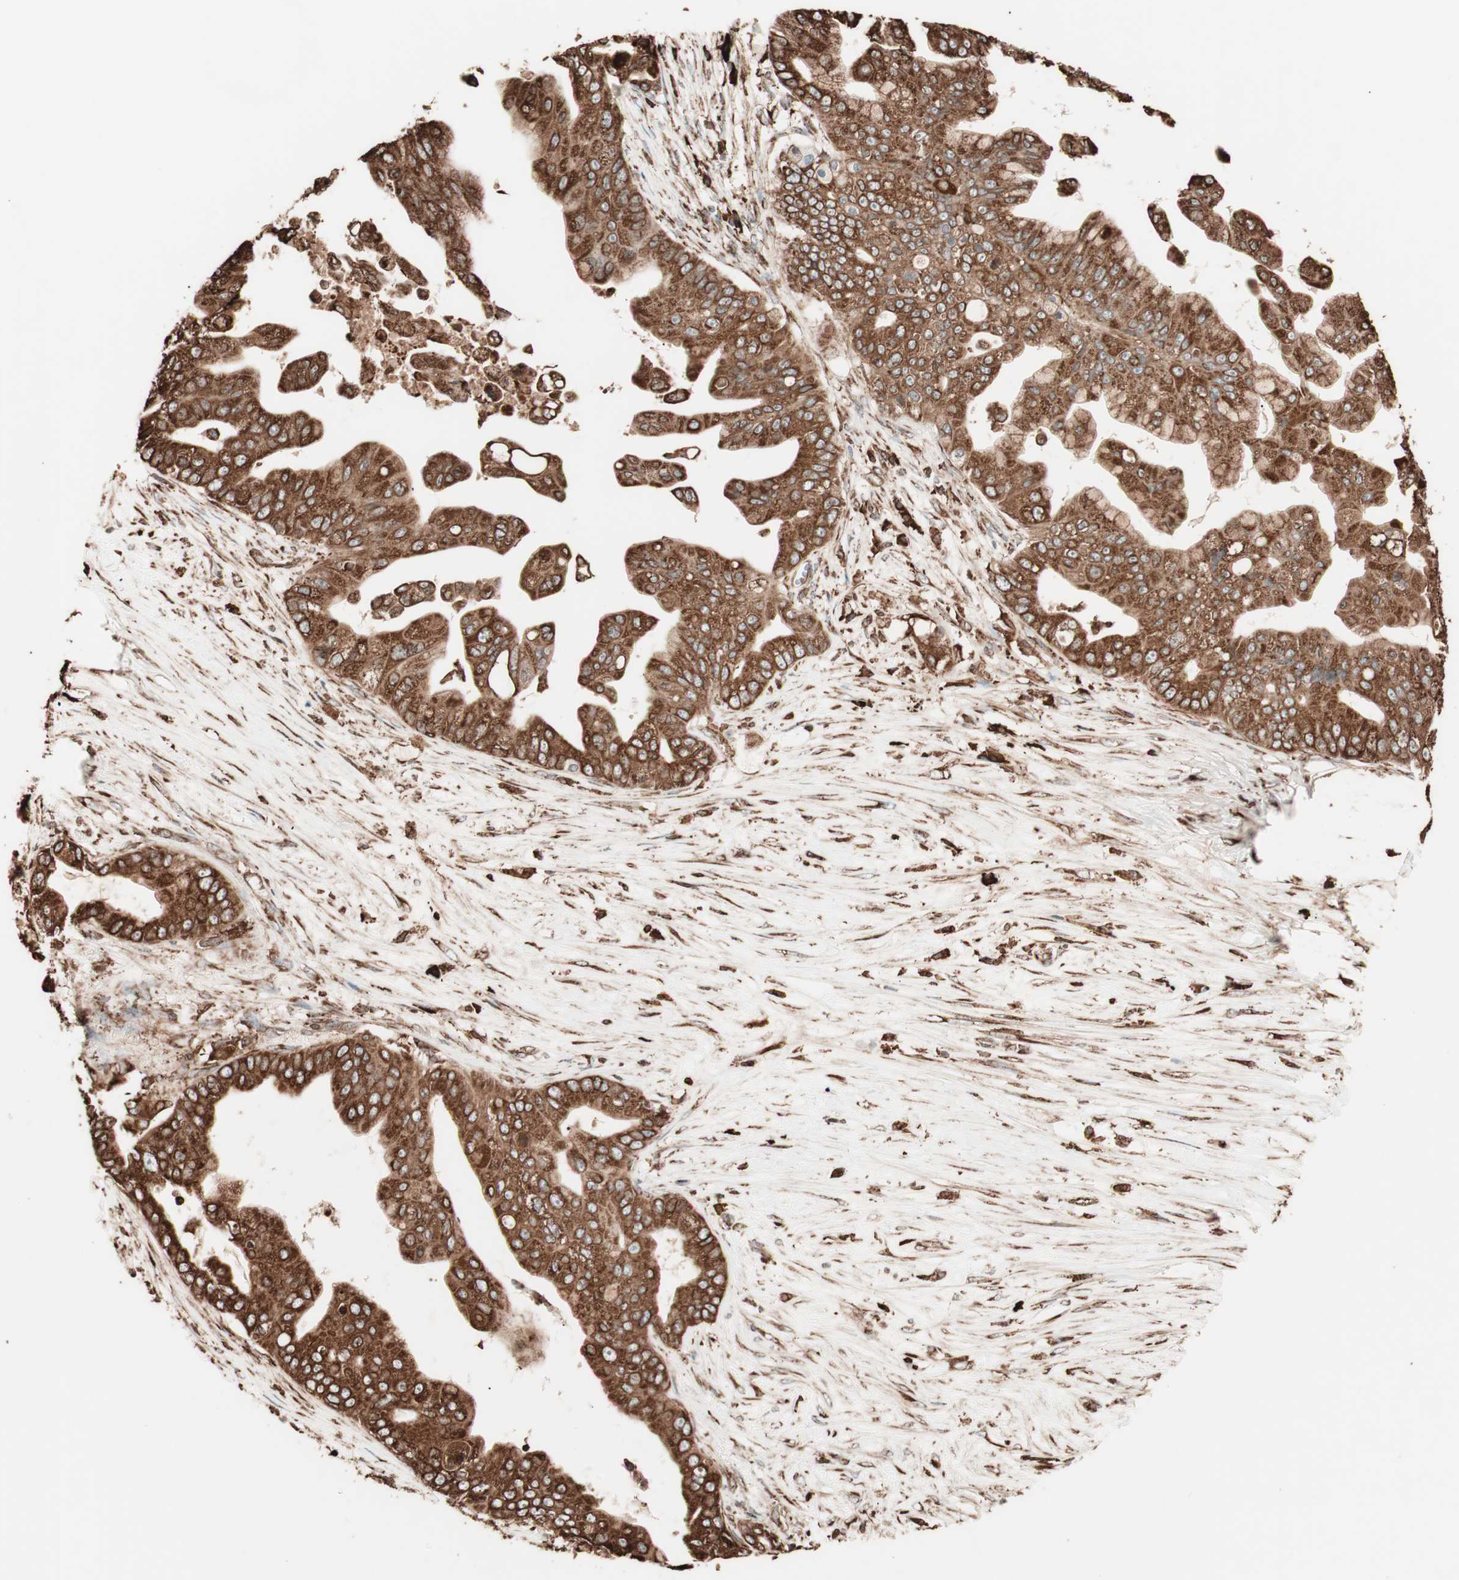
{"staining": {"intensity": "strong", "quantity": ">75%", "location": "cytoplasmic/membranous"}, "tissue": "pancreatic cancer", "cell_type": "Tumor cells", "image_type": "cancer", "snomed": [{"axis": "morphology", "description": "Adenocarcinoma, NOS"}, {"axis": "topography", "description": "Pancreas"}], "caption": "This image shows immunohistochemistry staining of human pancreatic adenocarcinoma, with high strong cytoplasmic/membranous staining in approximately >75% of tumor cells.", "gene": "VEGFA", "patient": {"sex": "female", "age": 75}}